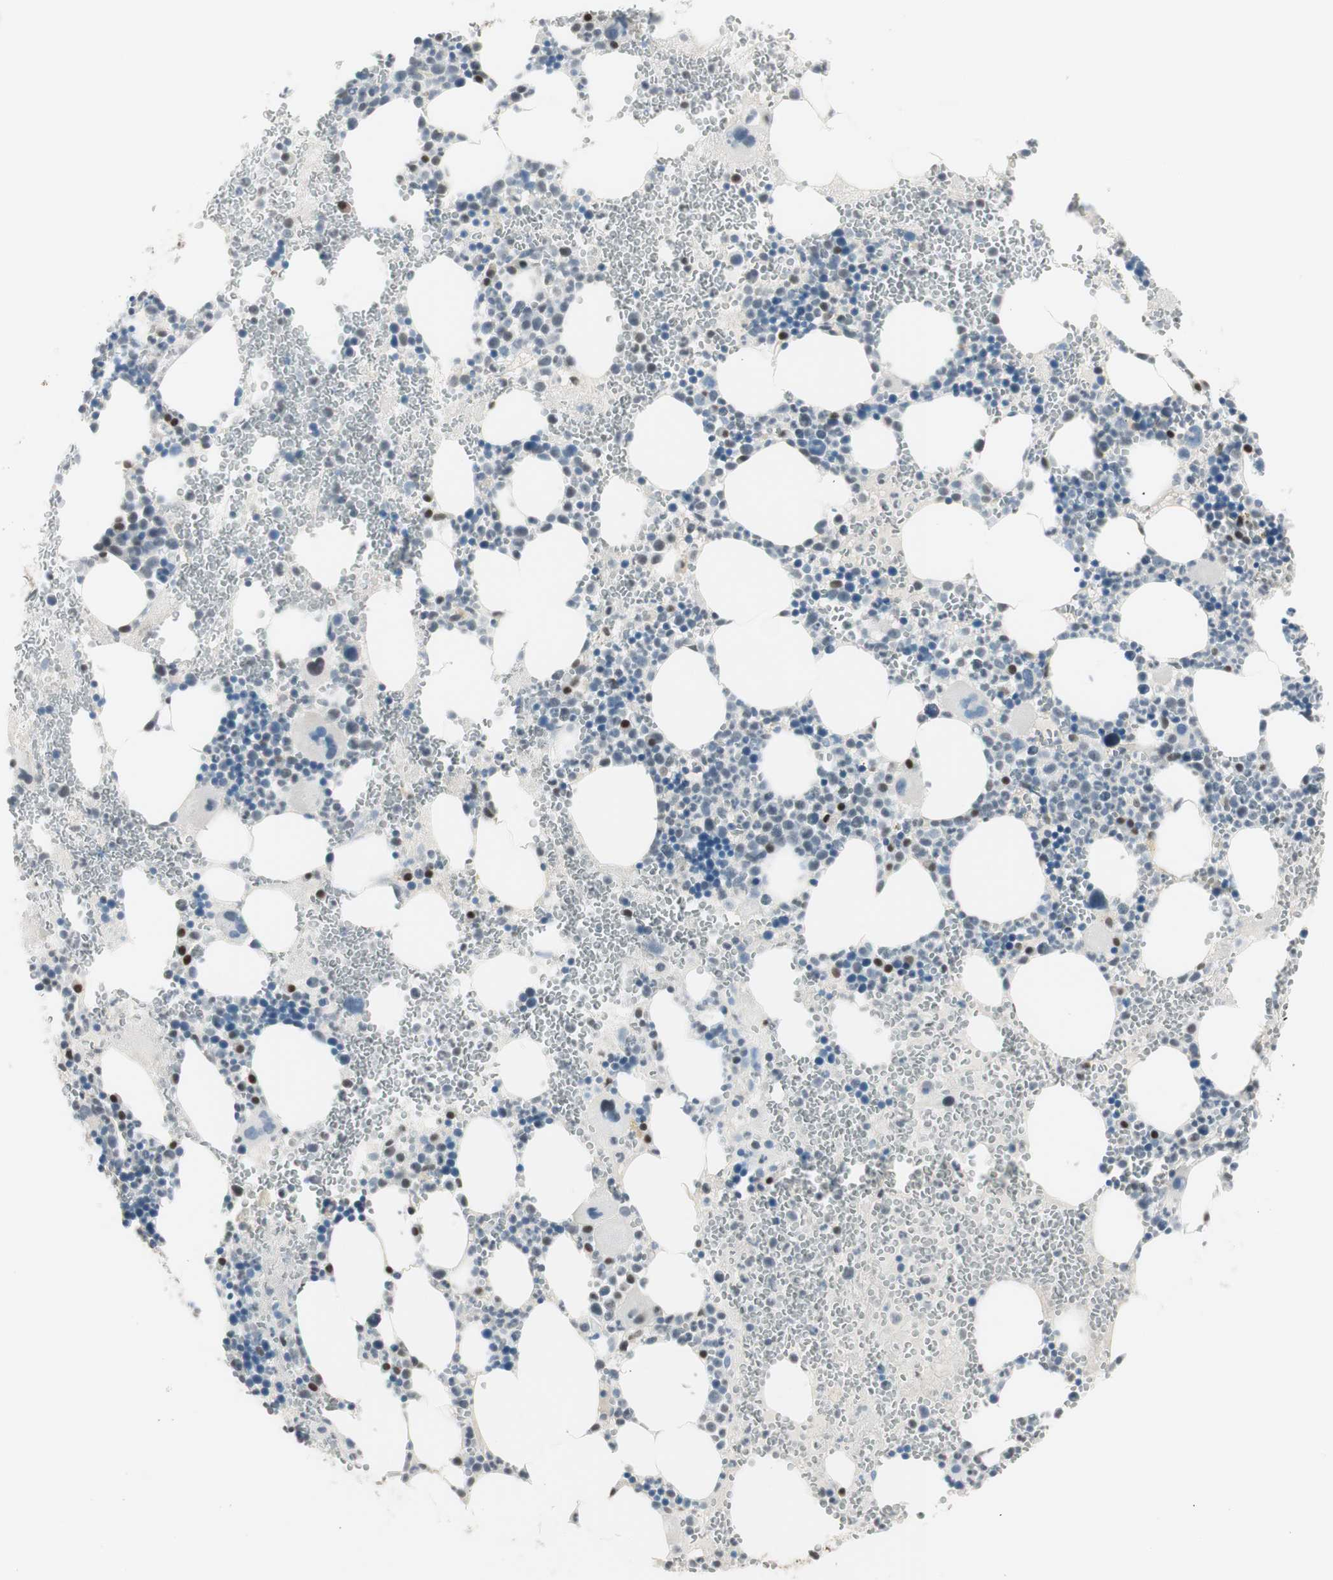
{"staining": {"intensity": "strong", "quantity": "<25%", "location": "nuclear"}, "tissue": "bone marrow", "cell_type": "Hematopoietic cells", "image_type": "normal", "snomed": [{"axis": "morphology", "description": "Normal tissue, NOS"}, {"axis": "morphology", "description": "Inflammation, NOS"}, {"axis": "topography", "description": "Bone marrow"}], "caption": "This is an image of immunohistochemistry staining of benign bone marrow, which shows strong staining in the nuclear of hematopoietic cells.", "gene": "LONP2", "patient": {"sex": "female", "age": 76}}